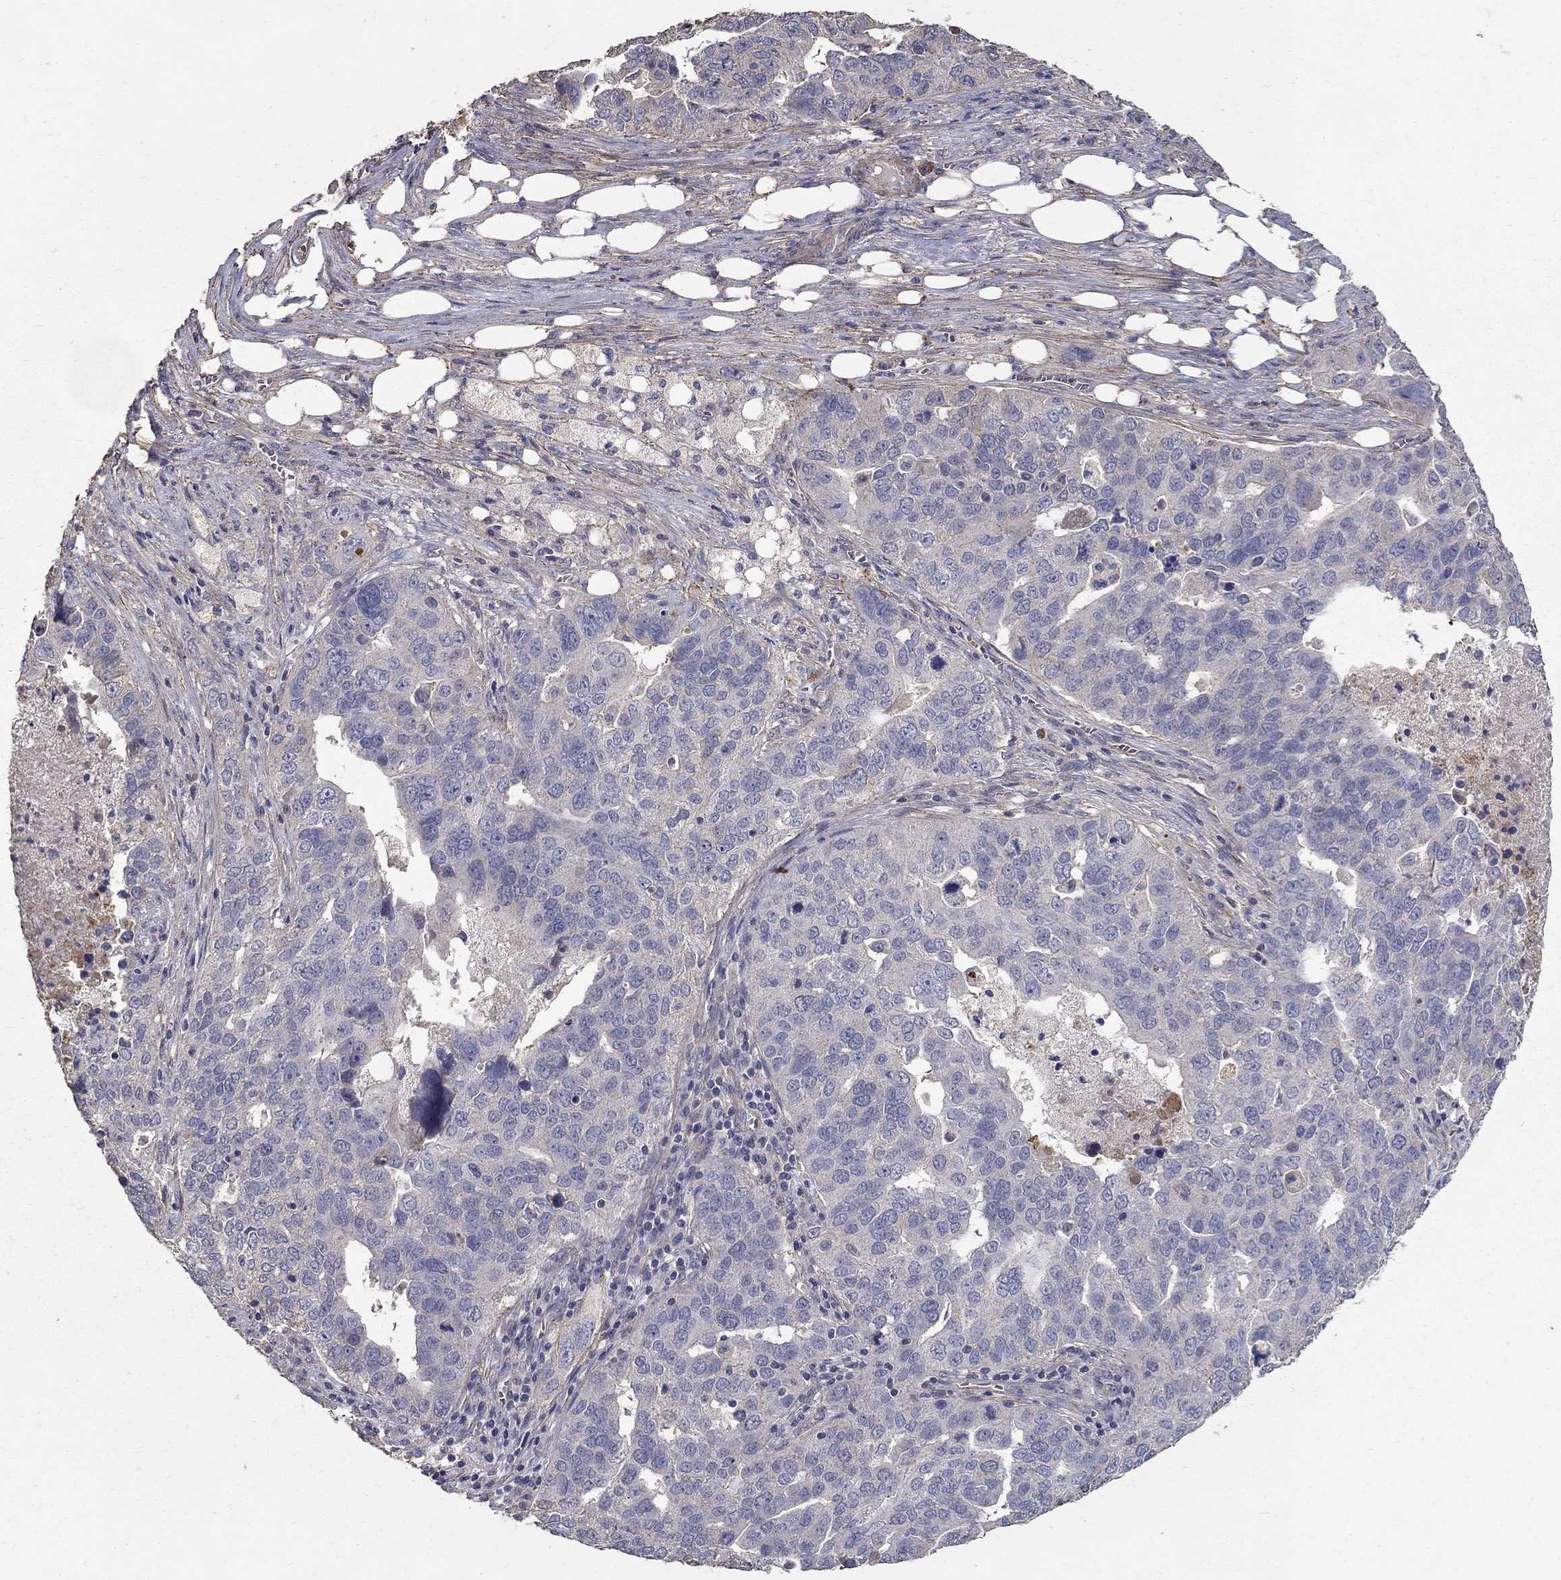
{"staining": {"intensity": "negative", "quantity": "none", "location": "none"}, "tissue": "ovarian cancer", "cell_type": "Tumor cells", "image_type": "cancer", "snomed": [{"axis": "morphology", "description": "Carcinoma, endometroid"}, {"axis": "topography", "description": "Soft tissue"}, {"axis": "topography", "description": "Ovary"}], "caption": "Tumor cells are negative for brown protein staining in ovarian endometroid carcinoma.", "gene": "MPP2", "patient": {"sex": "female", "age": 52}}